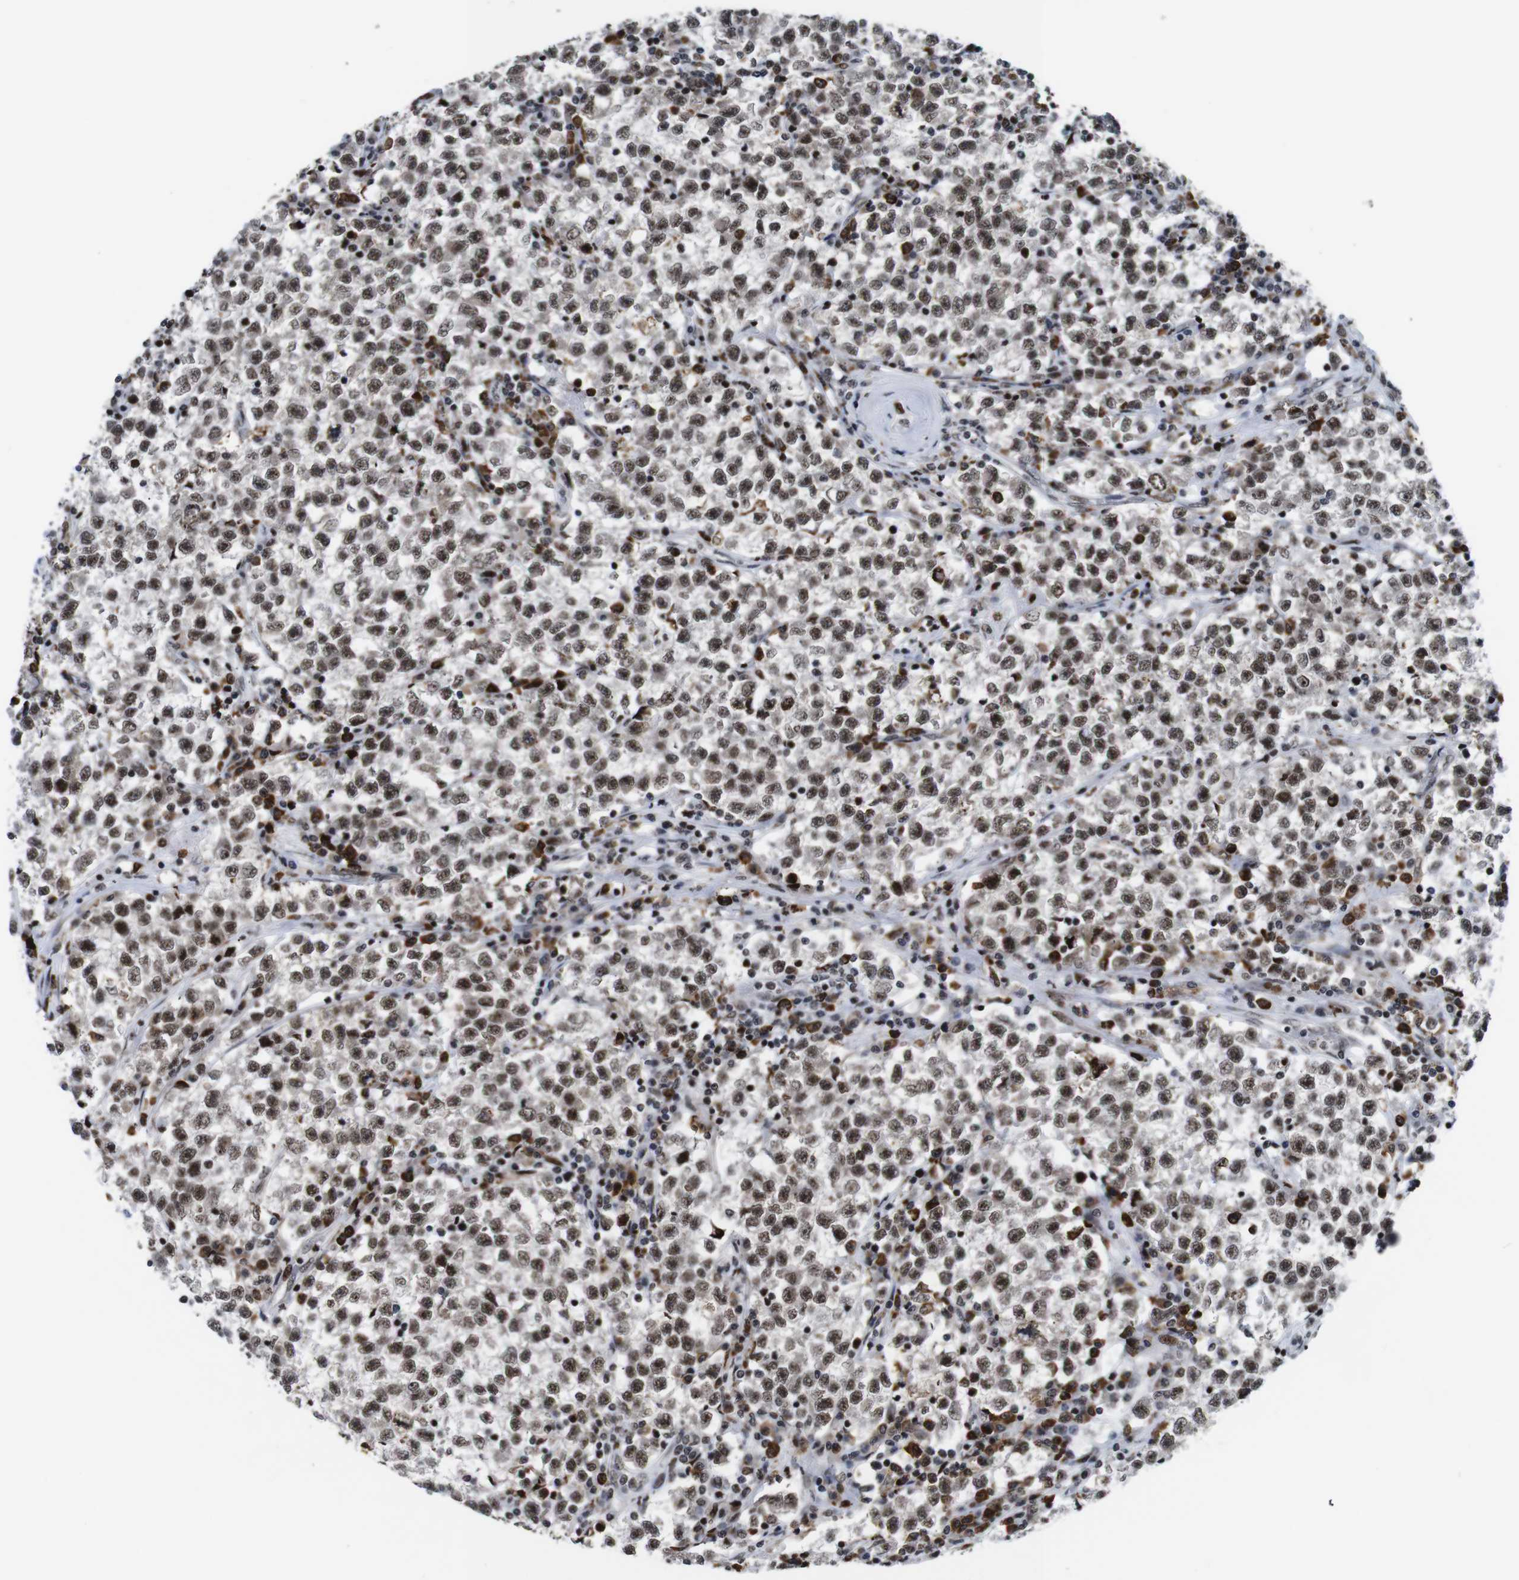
{"staining": {"intensity": "moderate", "quantity": ">75%", "location": "nuclear"}, "tissue": "testis cancer", "cell_type": "Tumor cells", "image_type": "cancer", "snomed": [{"axis": "morphology", "description": "Seminoma, NOS"}, {"axis": "topography", "description": "Testis"}], "caption": "Tumor cells display medium levels of moderate nuclear expression in approximately >75% of cells in human seminoma (testis).", "gene": "EIF4G1", "patient": {"sex": "male", "age": 22}}